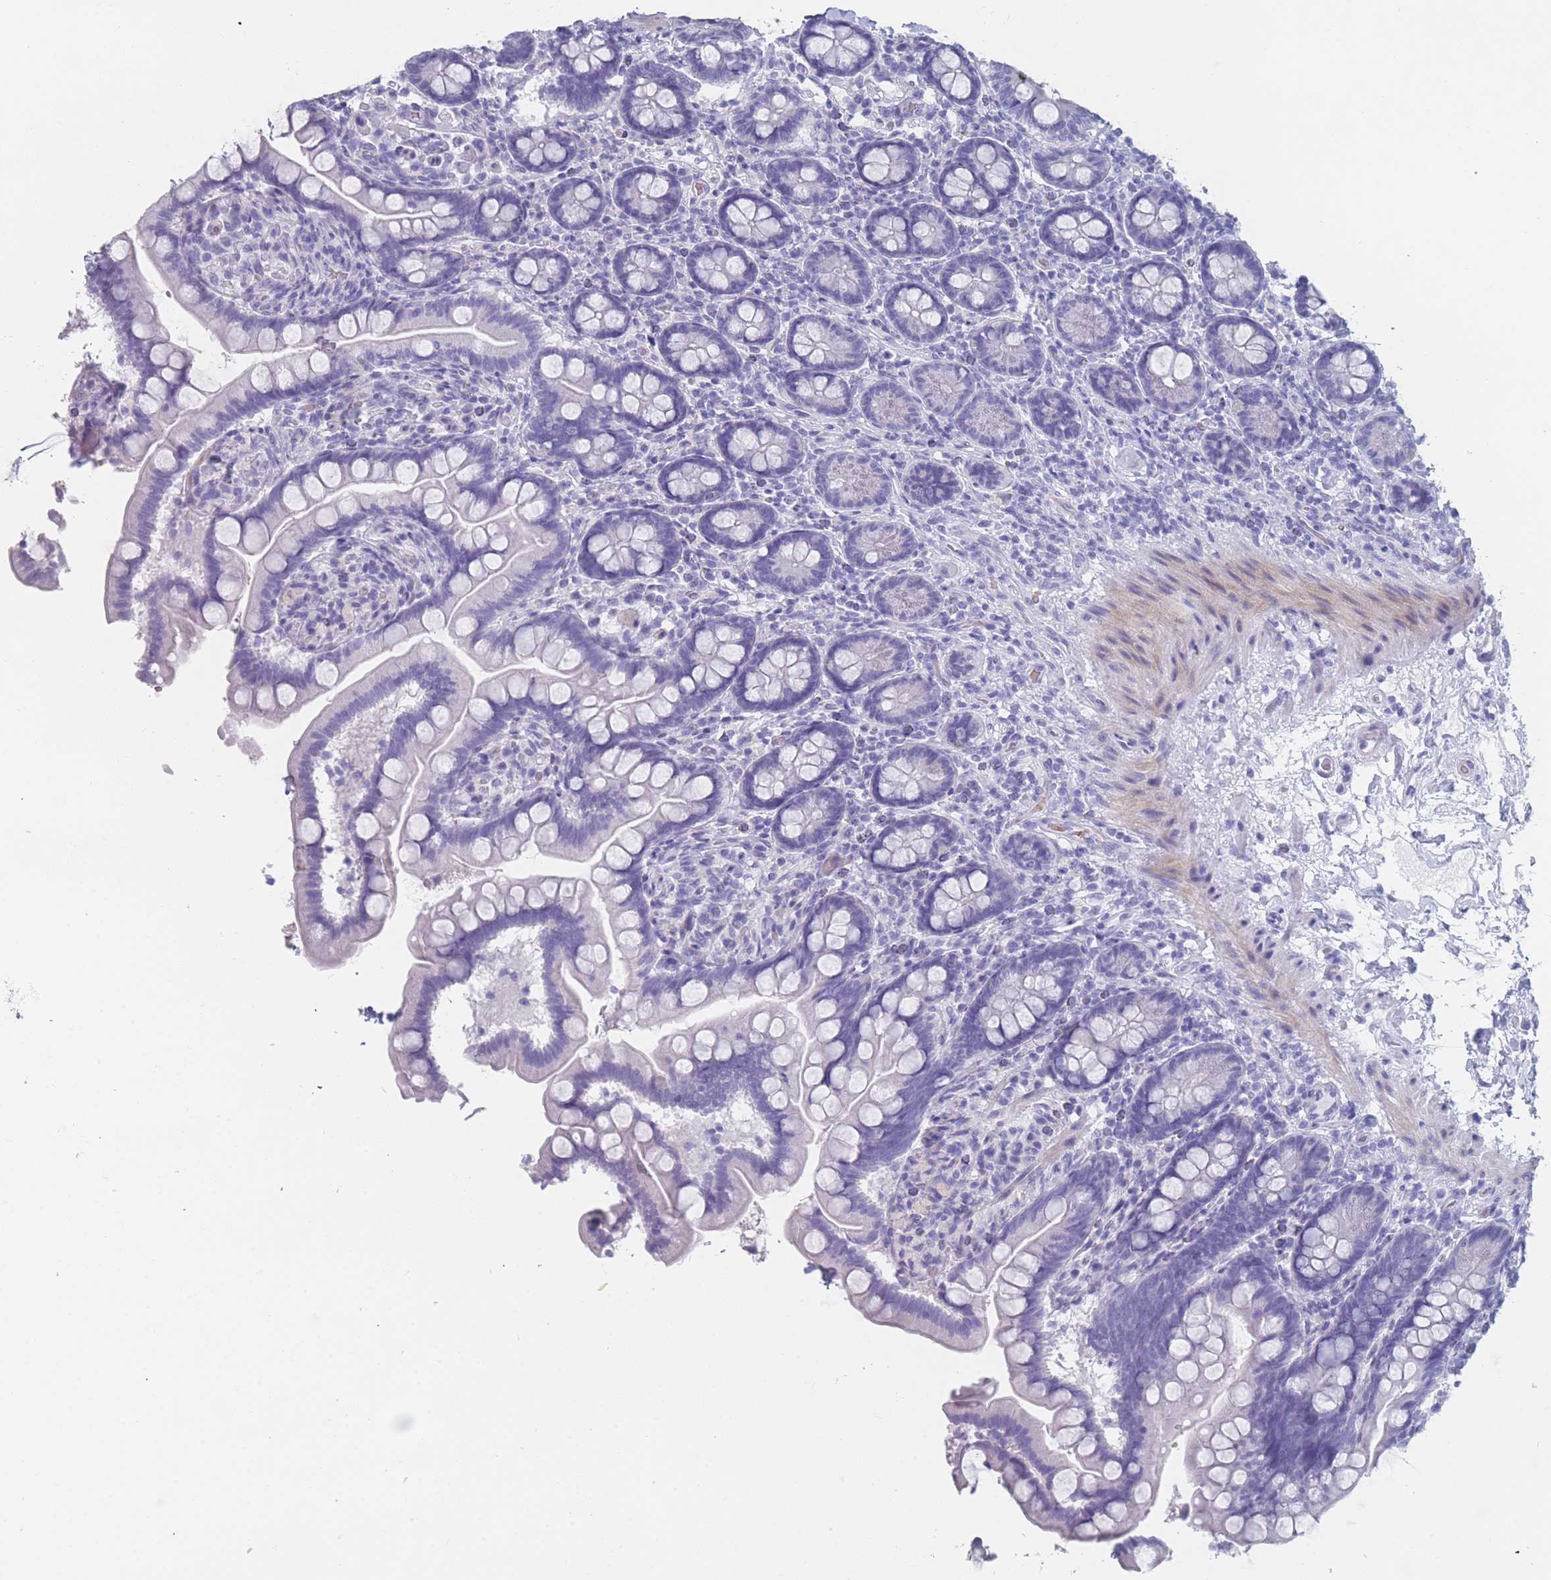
{"staining": {"intensity": "negative", "quantity": "none", "location": "none"}, "tissue": "small intestine", "cell_type": "Glandular cells", "image_type": "normal", "snomed": [{"axis": "morphology", "description": "Normal tissue, NOS"}, {"axis": "topography", "description": "Small intestine"}], "caption": "High power microscopy histopathology image of an immunohistochemistry photomicrograph of benign small intestine, revealing no significant positivity in glandular cells. (DAB immunohistochemistry (IHC), high magnification).", "gene": "OR5D16", "patient": {"sex": "female", "age": 64}}